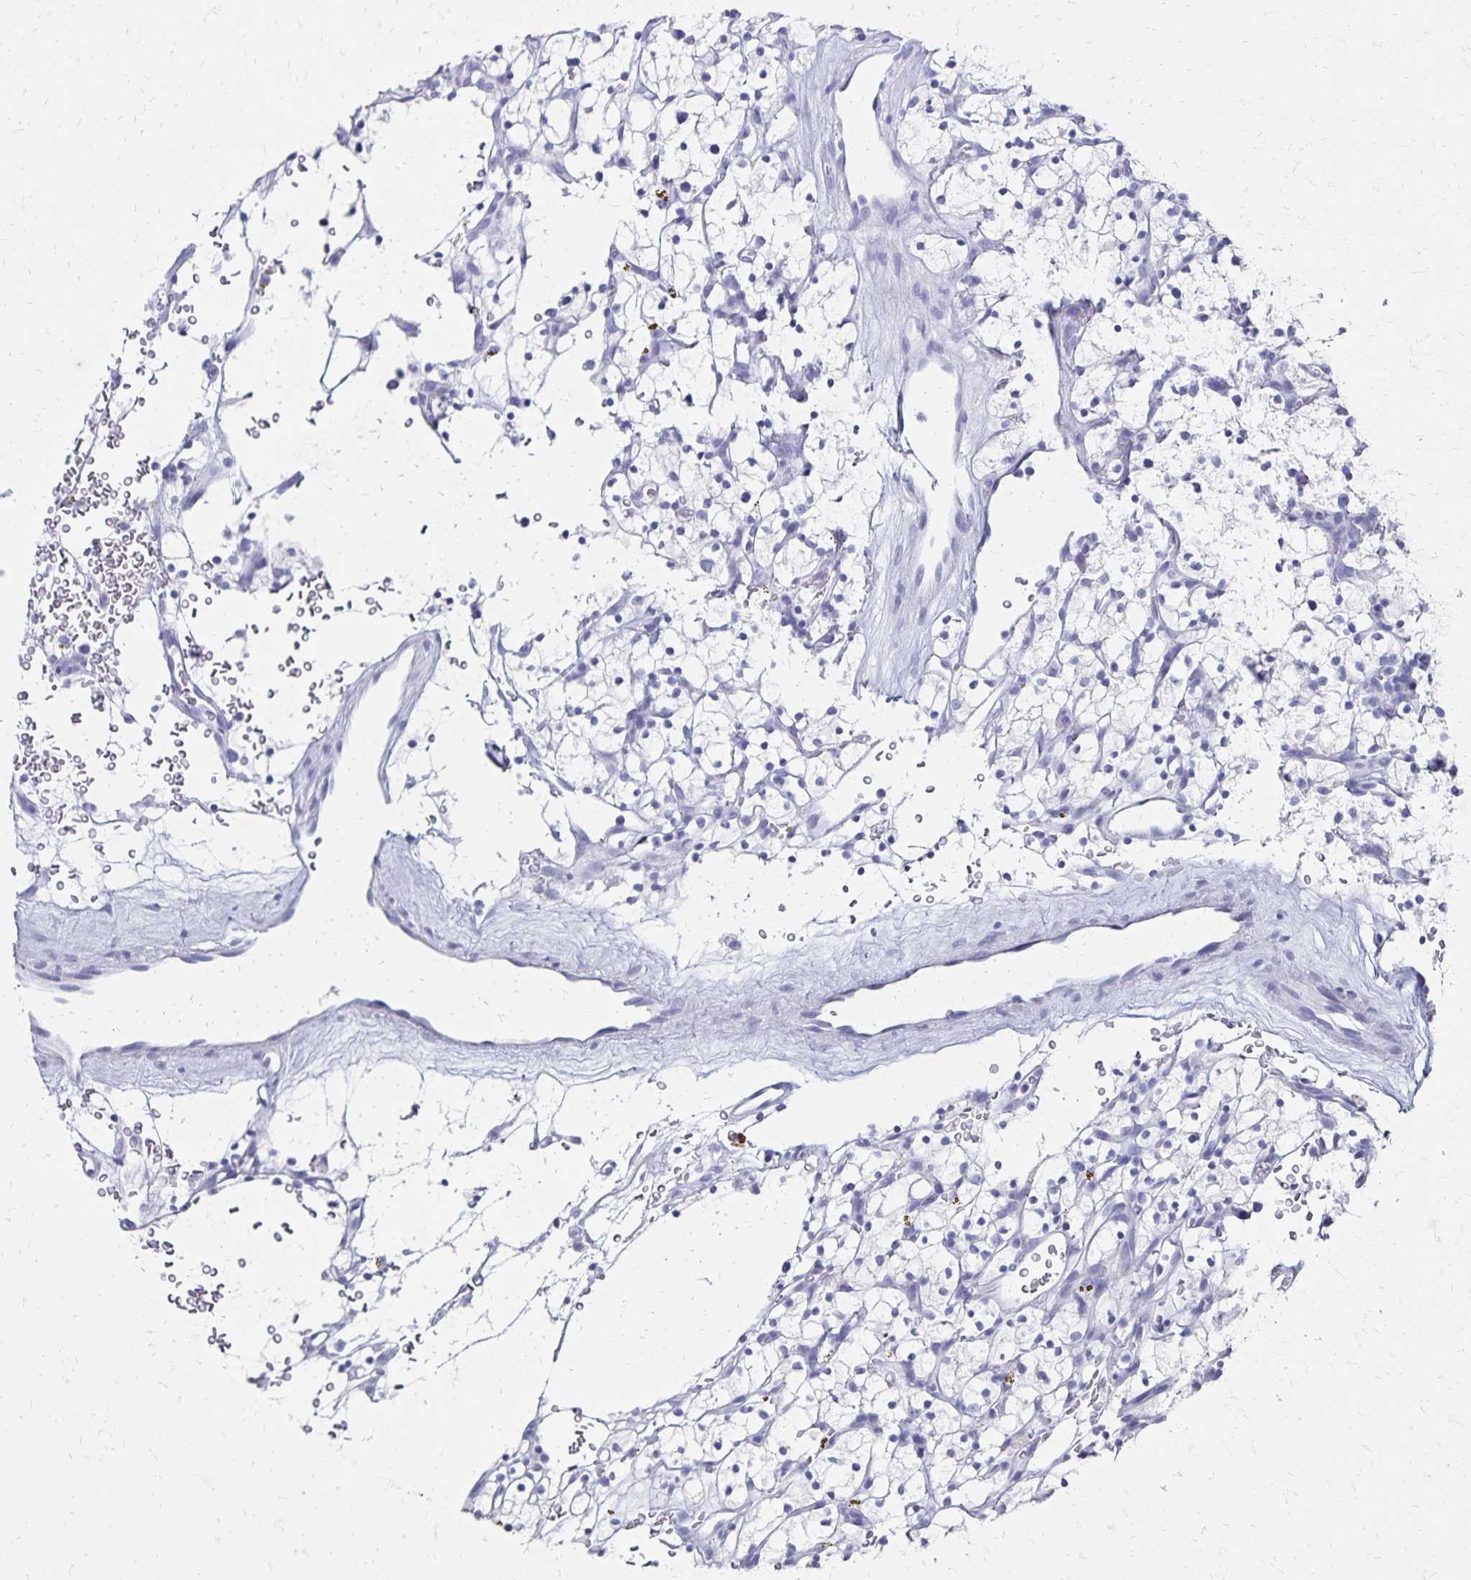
{"staining": {"intensity": "negative", "quantity": "none", "location": "none"}, "tissue": "renal cancer", "cell_type": "Tumor cells", "image_type": "cancer", "snomed": [{"axis": "morphology", "description": "Adenocarcinoma, NOS"}, {"axis": "topography", "description": "Kidney"}], "caption": "The micrograph exhibits no significant positivity in tumor cells of renal adenocarcinoma. (Stains: DAB IHC with hematoxylin counter stain, Microscopy: brightfield microscopy at high magnification).", "gene": "GIP", "patient": {"sex": "female", "age": 64}}